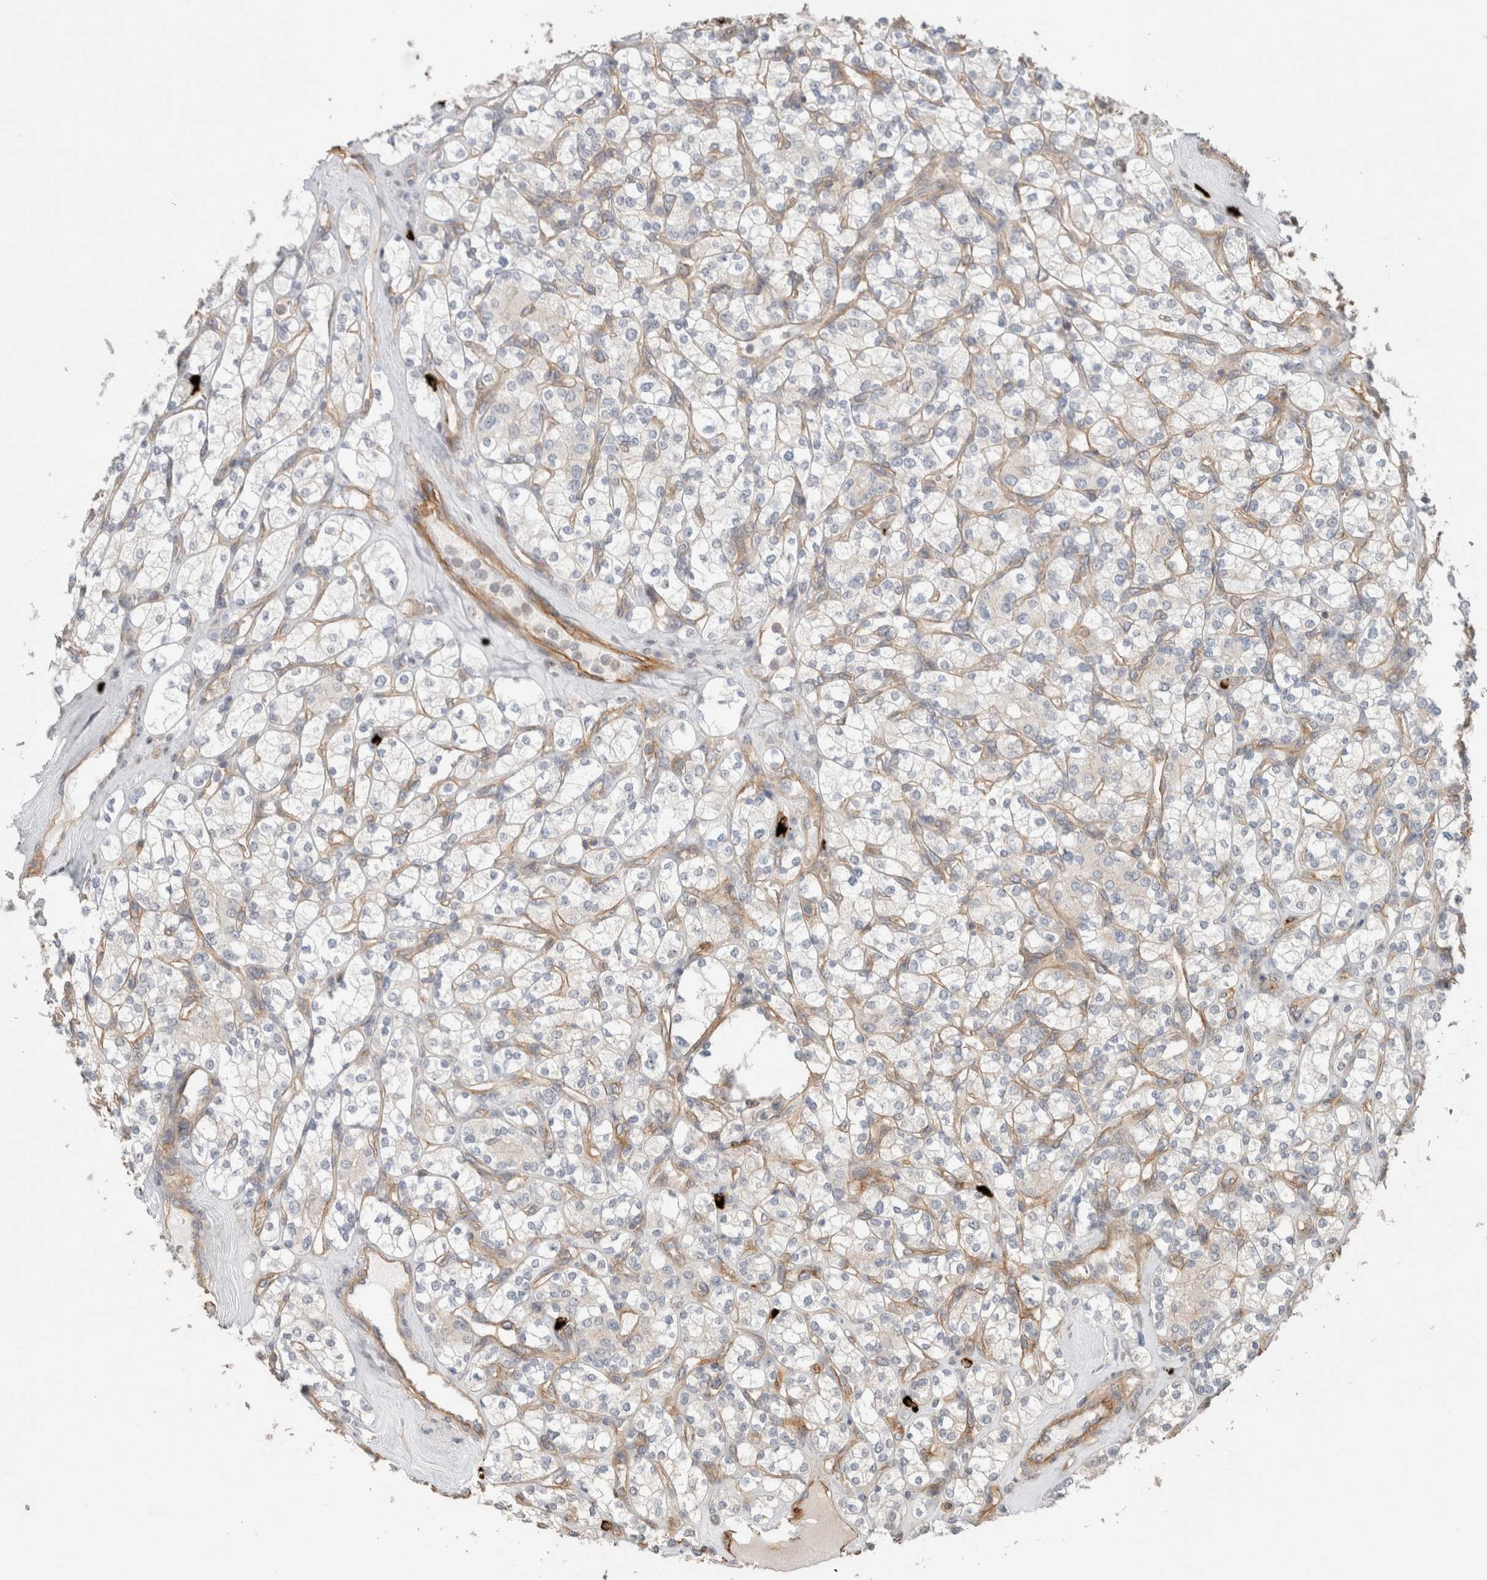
{"staining": {"intensity": "negative", "quantity": "none", "location": "none"}, "tissue": "renal cancer", "cell_type": "Tumor cells", "image_type": "cancer", "snomed": [{"axis": "morphology", "description": "Adenocarcinoma, NOS"}, {"axis": "topography", "description": "Kidney"}], "caption": "Adenocarcinoma (renal) stained for a protein using IHC displays no positivity tumor cells.", "gene": "HSPG2", "patient": {"sex": "male", "age": 77}}